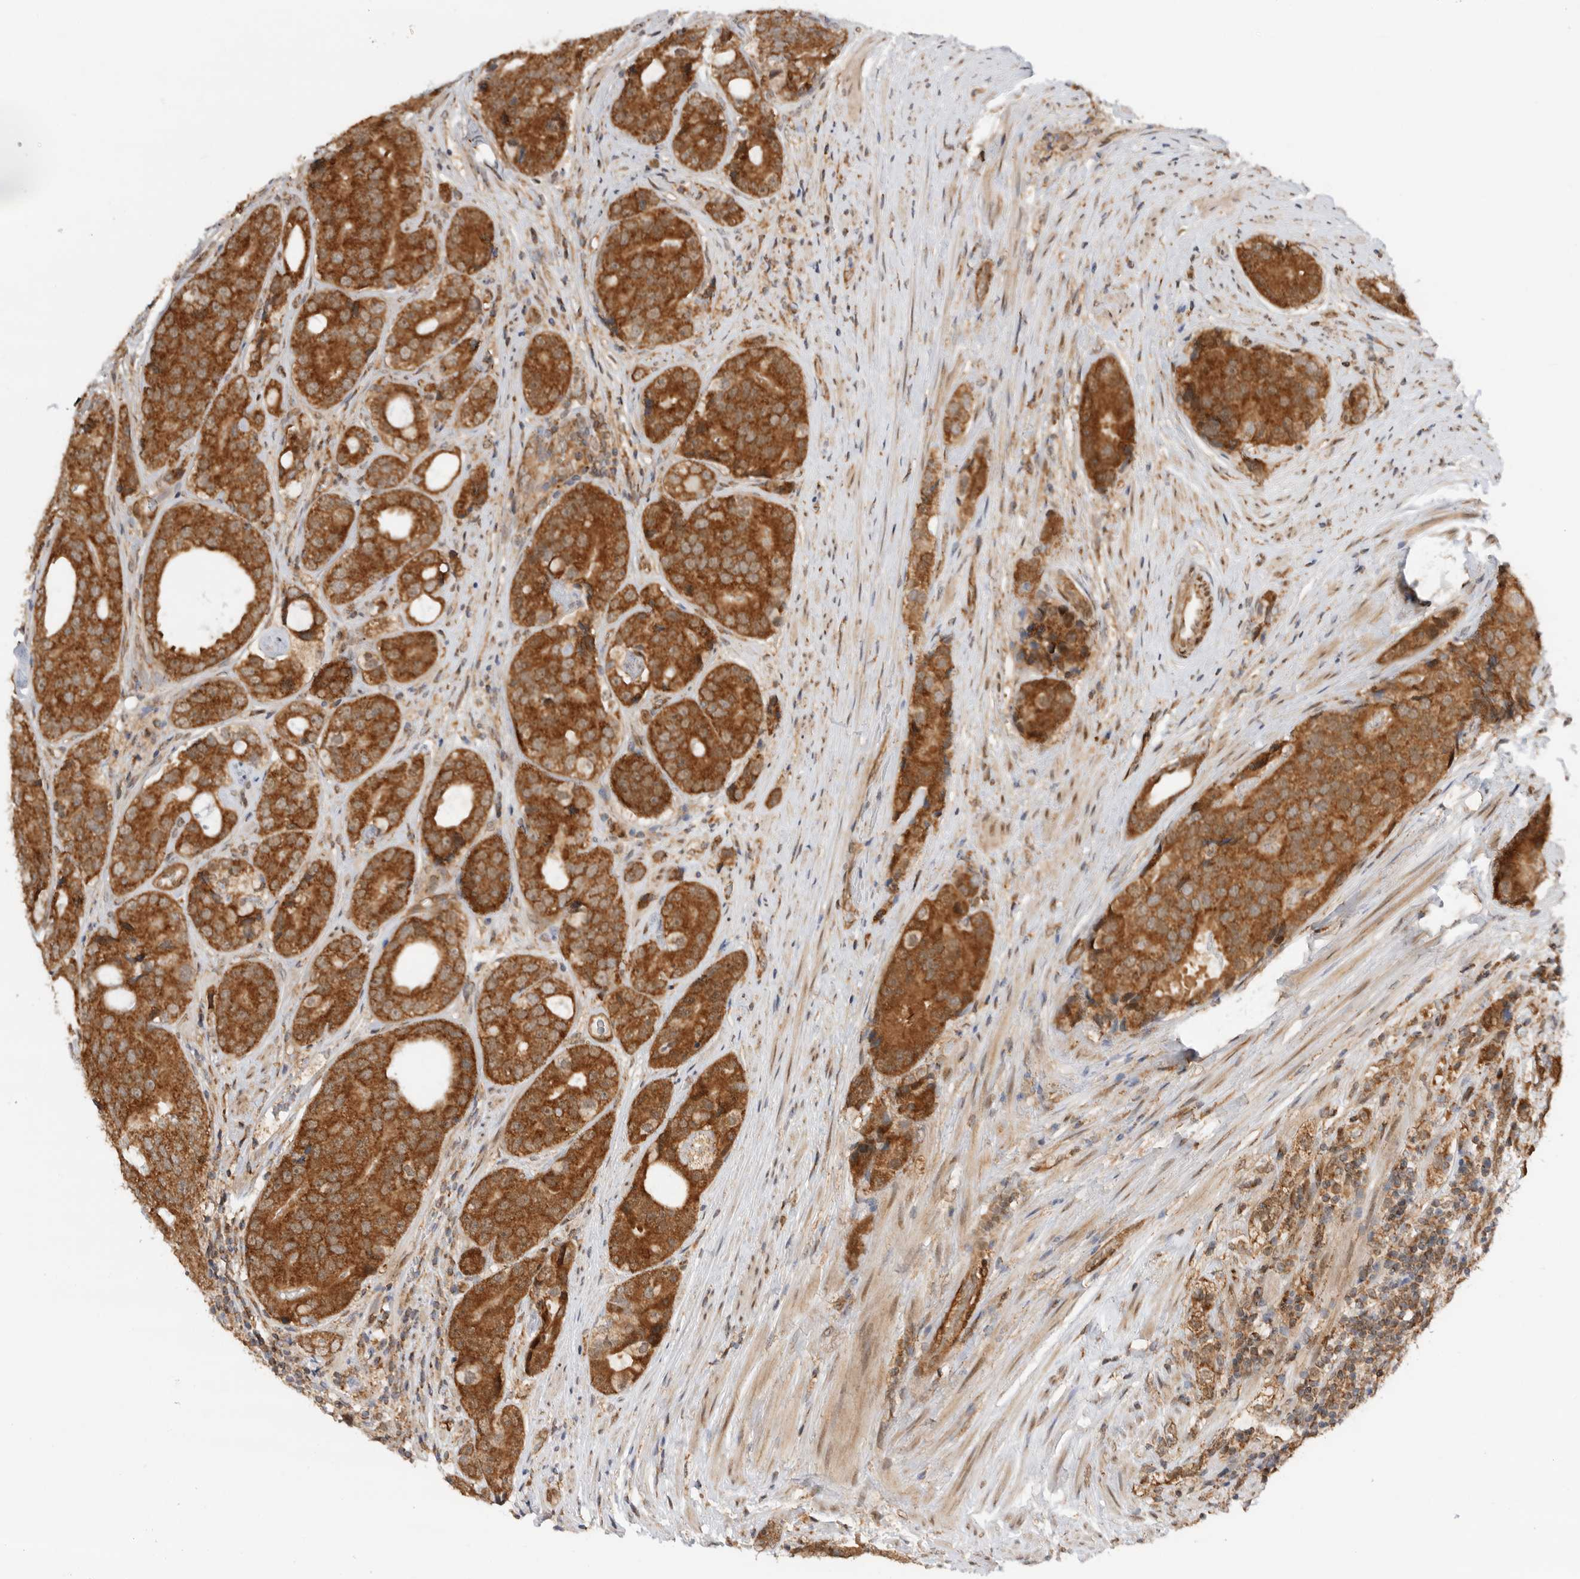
{"staining": {"intensity": "strong", "quantity": ">75%", "location": "cytoplasmic/membranous"}, "tissue": "prostate cancer", "cell_type": "Tumor cells", "image_type": "cancer", "snomed": [{"axis": "morphology", "description": "Adenocarcinoma, High grade"}, {"axis": "topography", "description": "Prostate"}], "caption": "Protein staining of prostate cancer (high-grade adenocarcinoma) tissue shows strong cytoplasmic/membranous staining in approximately >75% of tumor cells.", "gene": "DCAF8", "patient": {"sex": "male", "age": 56}}